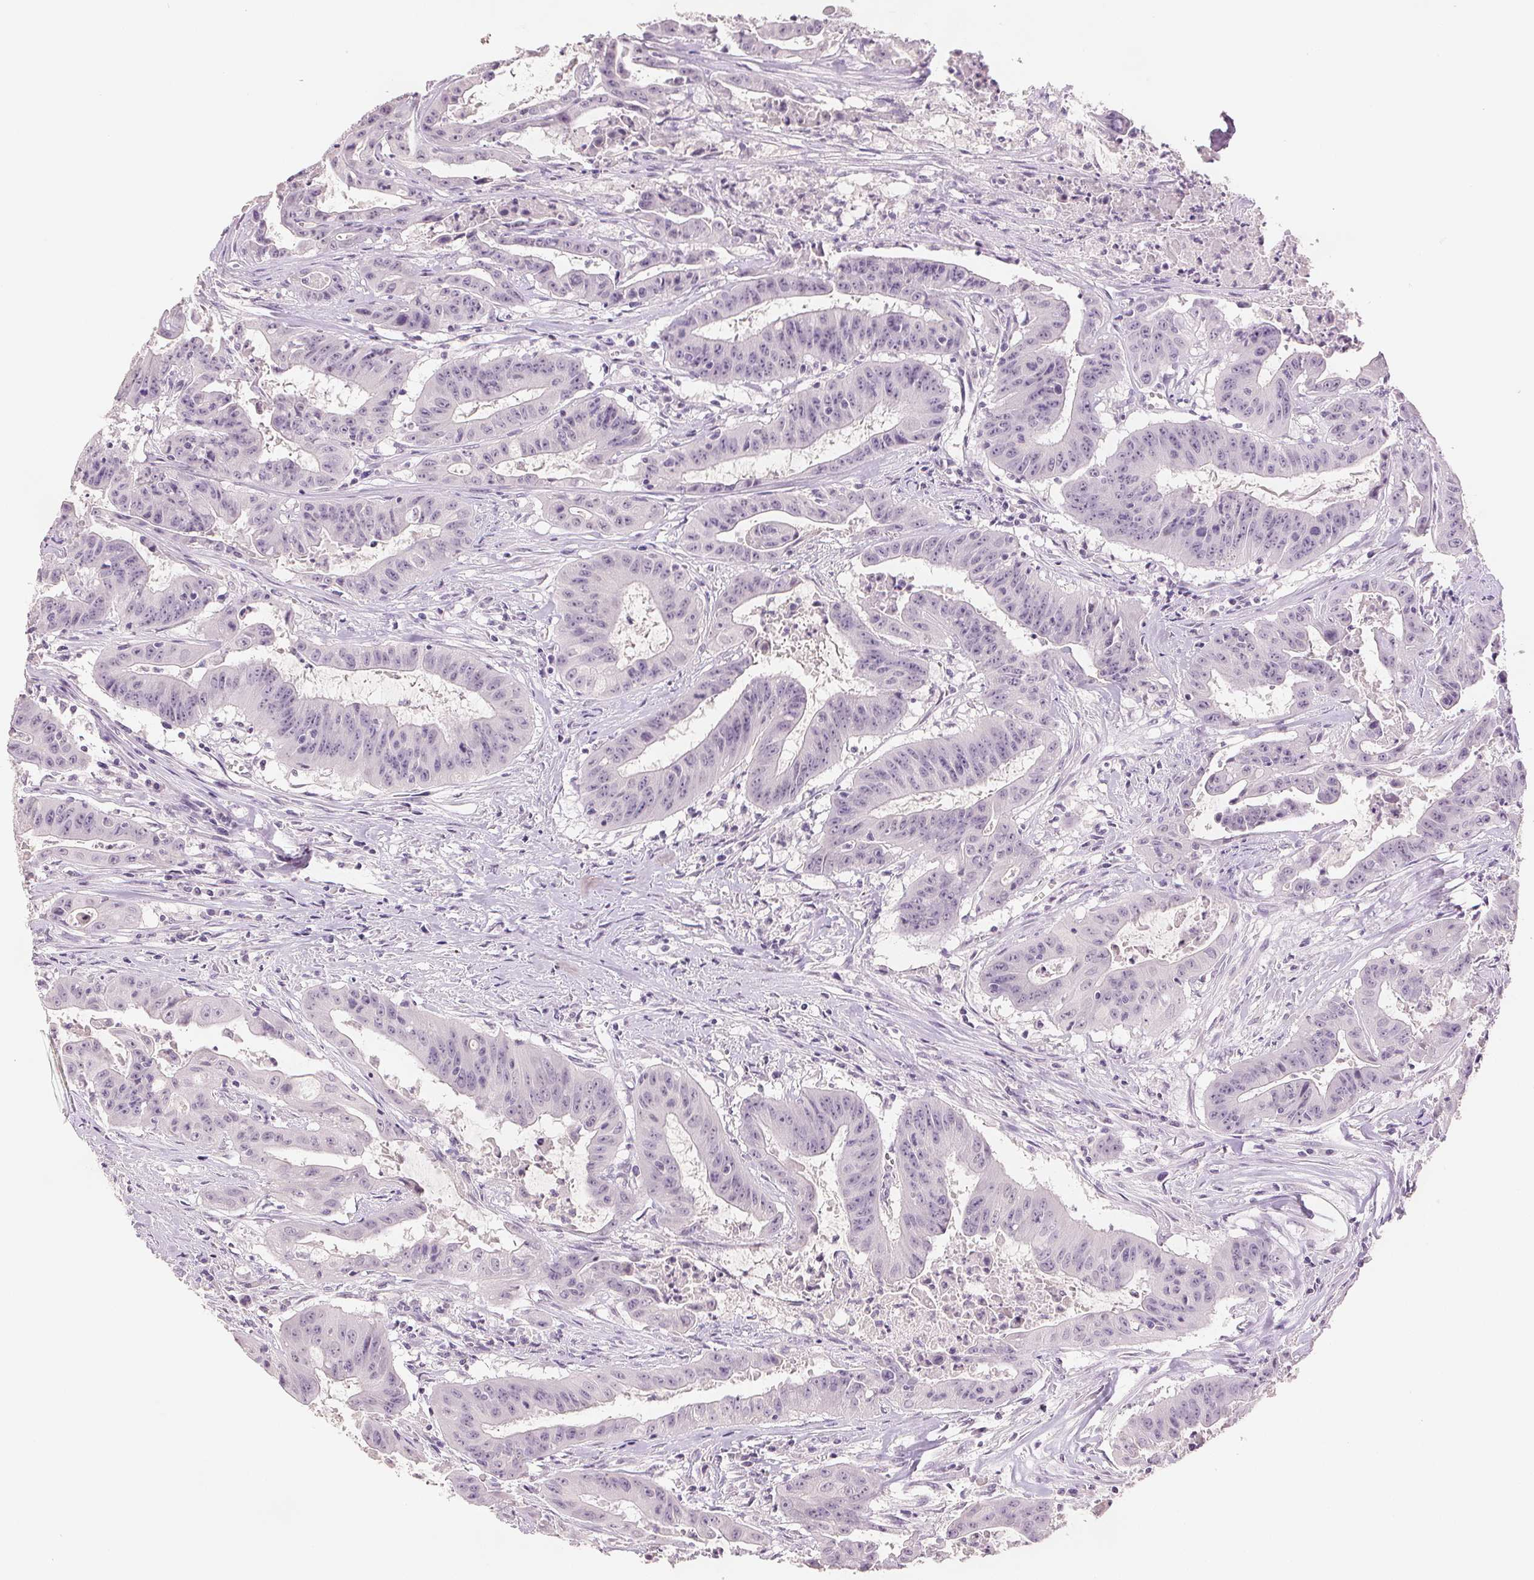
{"staining": {"intensity": "negative", "quantity": "none", "location": "none"}, "tissue": "colorectal cancer", "cell_type": "Tumor cells", "image_type": "cancer", "snomed": [{"axis": "morphology", "description": "Adenocarcinoma, NOS"}, {"axis": "topography", "description": "Colon"}], "caption": "The photomicrograph displays no significant staining in tumor cells of colorectal cancer.", "gene": "SCGN", "patient": {"sex": "male", "age": 33}}